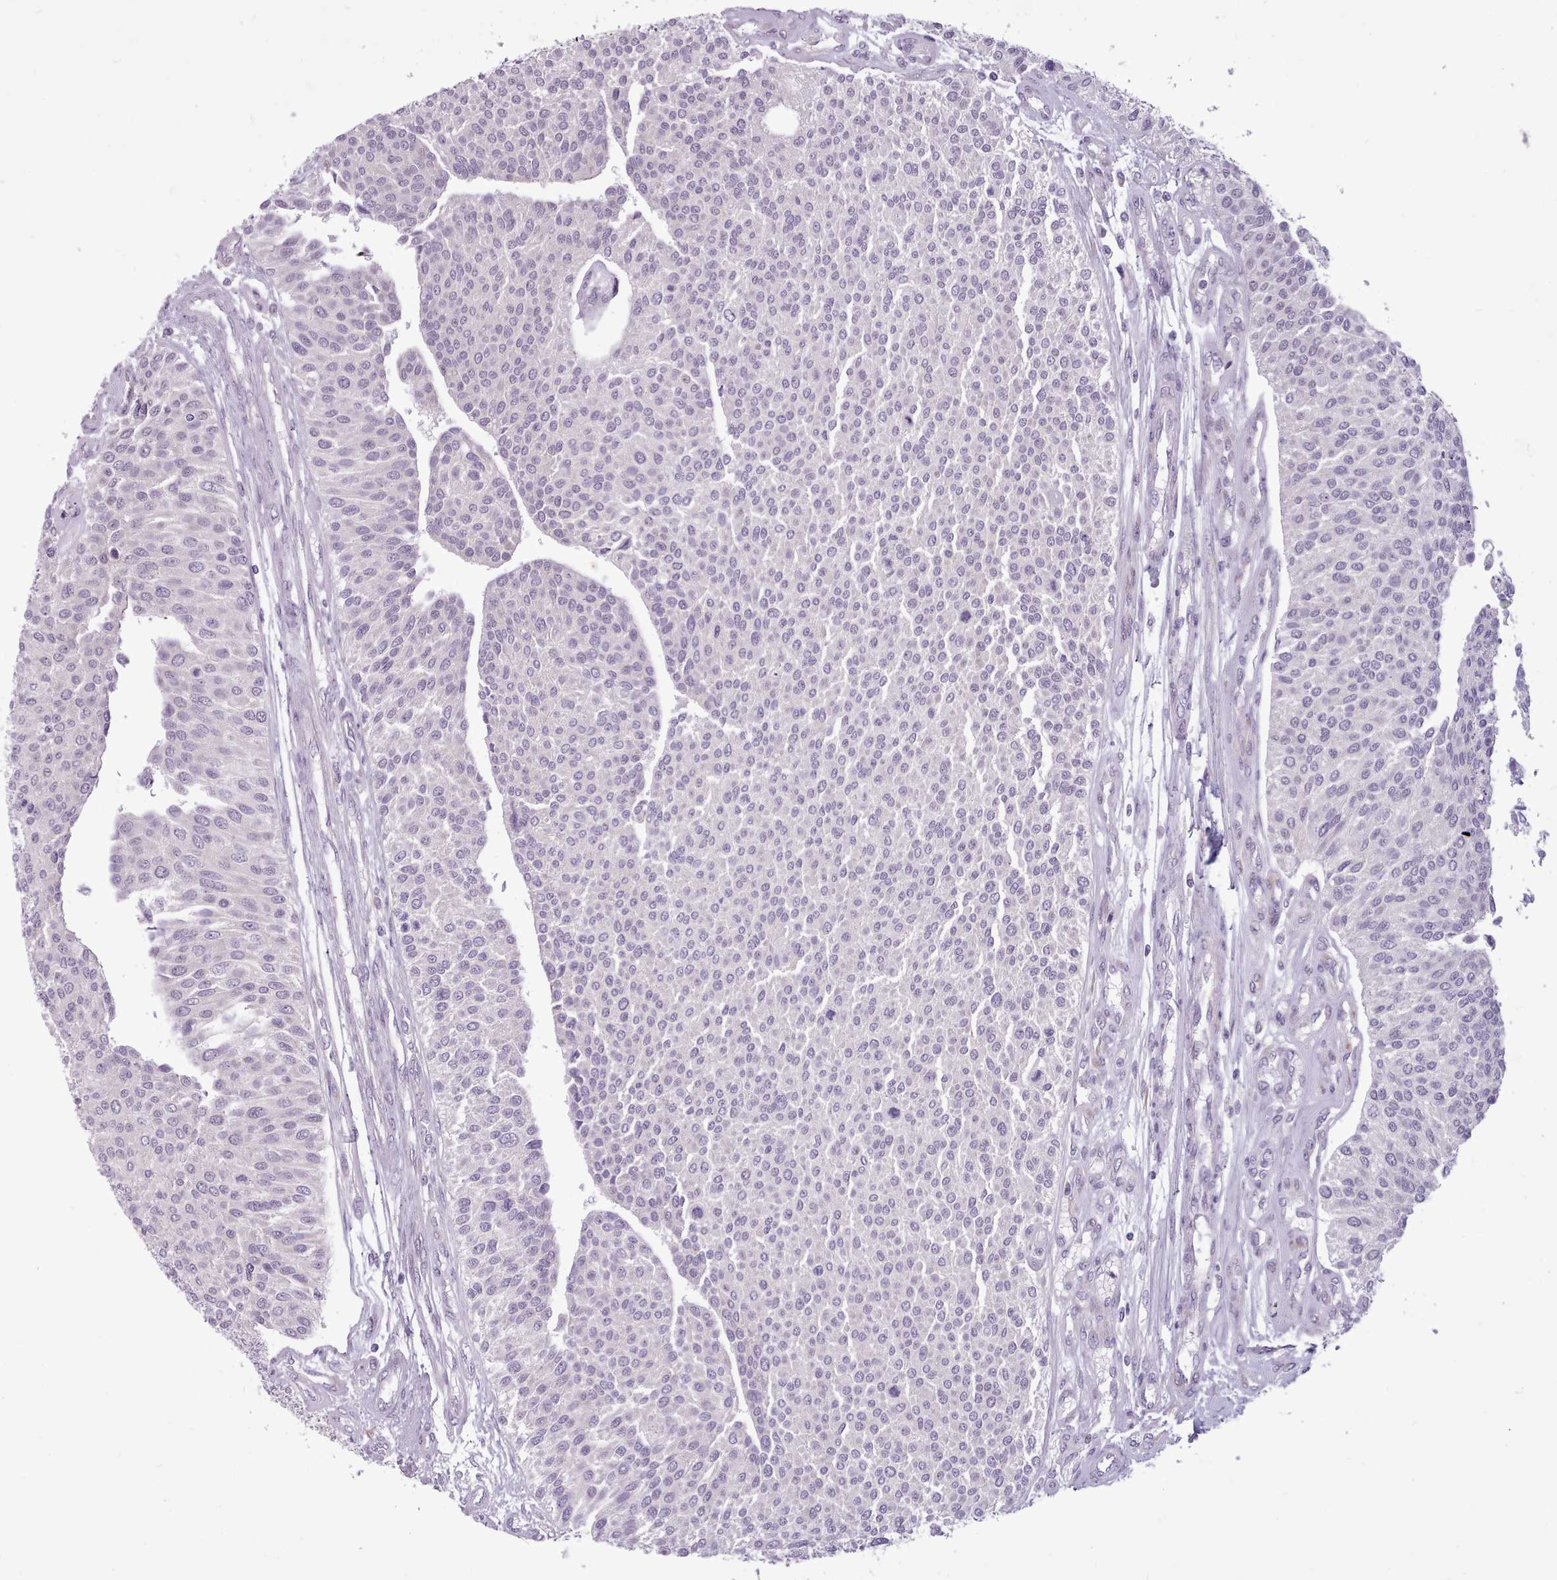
{"staining": {"intensity": "negative", "quantity": "none", "location": "none"}, "tissue": "urothelial cancer", "cell_type": "Tumor cells", "image_type": "cancer", "snomed": [{"axis": "morphology", "description": "Urothelial carcinoma, NOS"}, {"axis": "topography", "description": "Urinary bladder"}], "caption": "Immunohistochemical staining of transitional cell carcinoma exhibits no significant staining in tumor cells.", "gene": "SLURP1", "patient": {"sex": "male", "age": 55}}